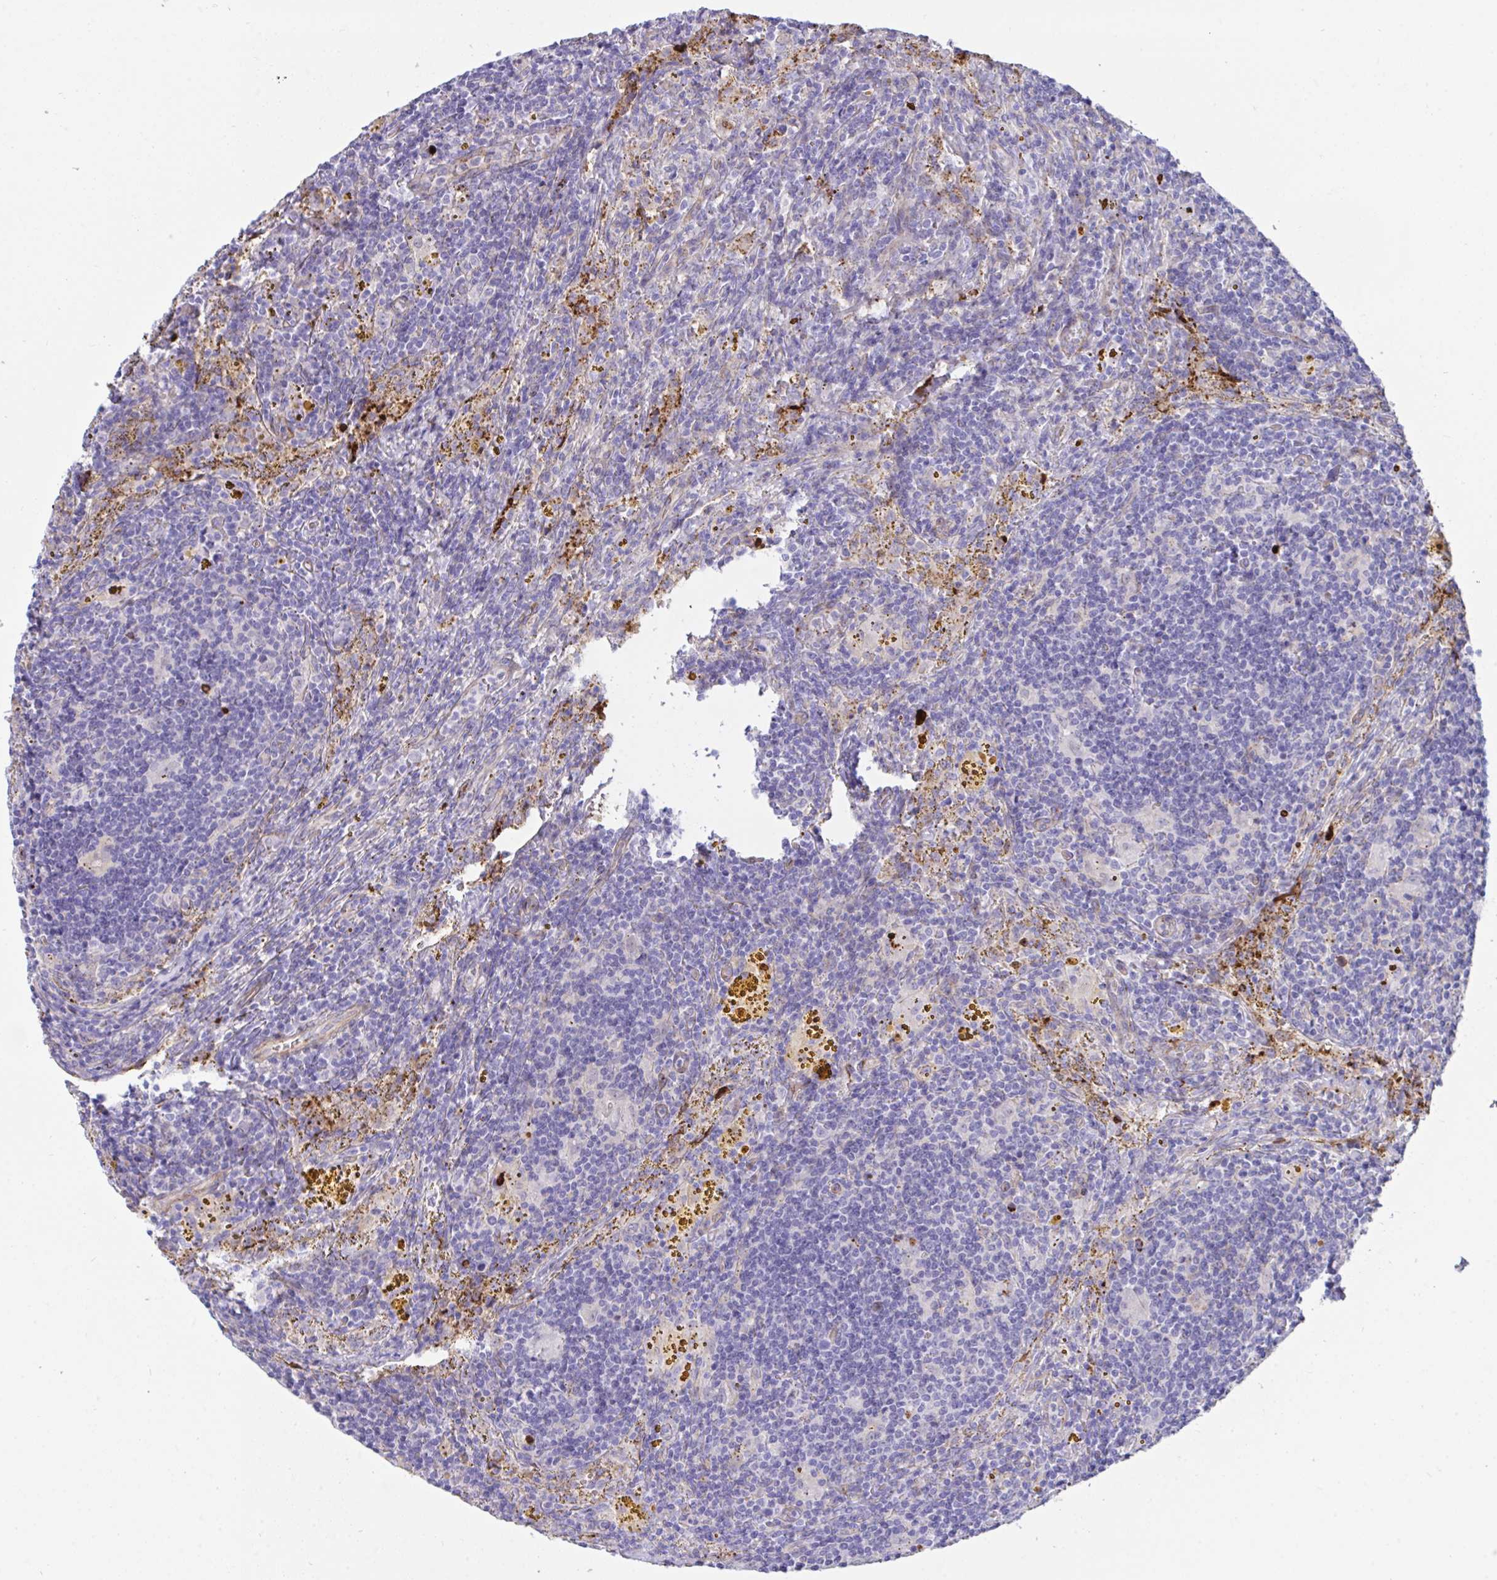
{"staining": {"intensity": "negative", "quantity": "none", "location": "none"}, "tissue": "lymphoma", "cell_type": "Tumor cells", "image_type": "cancer", "snomed": [{"axis": "morphology", "description": "Malignant lymphoma, non-Hodgkin's type, Low grade"}, {"axis": "topography", "description": "Spleen"}], "caption": "DAB (3,3'-diaminobenzidine) immunohistochemical staining of low-grade malignant lymphoma, non-Hodgkin's type displays no significant positivity in tumor cells. (Brightfield microscopy of DAB (3,3'-diaminobenzidine) IHC at high magnification).", "gene": "F2", "patient": {"sex": "female", "age": 70}}